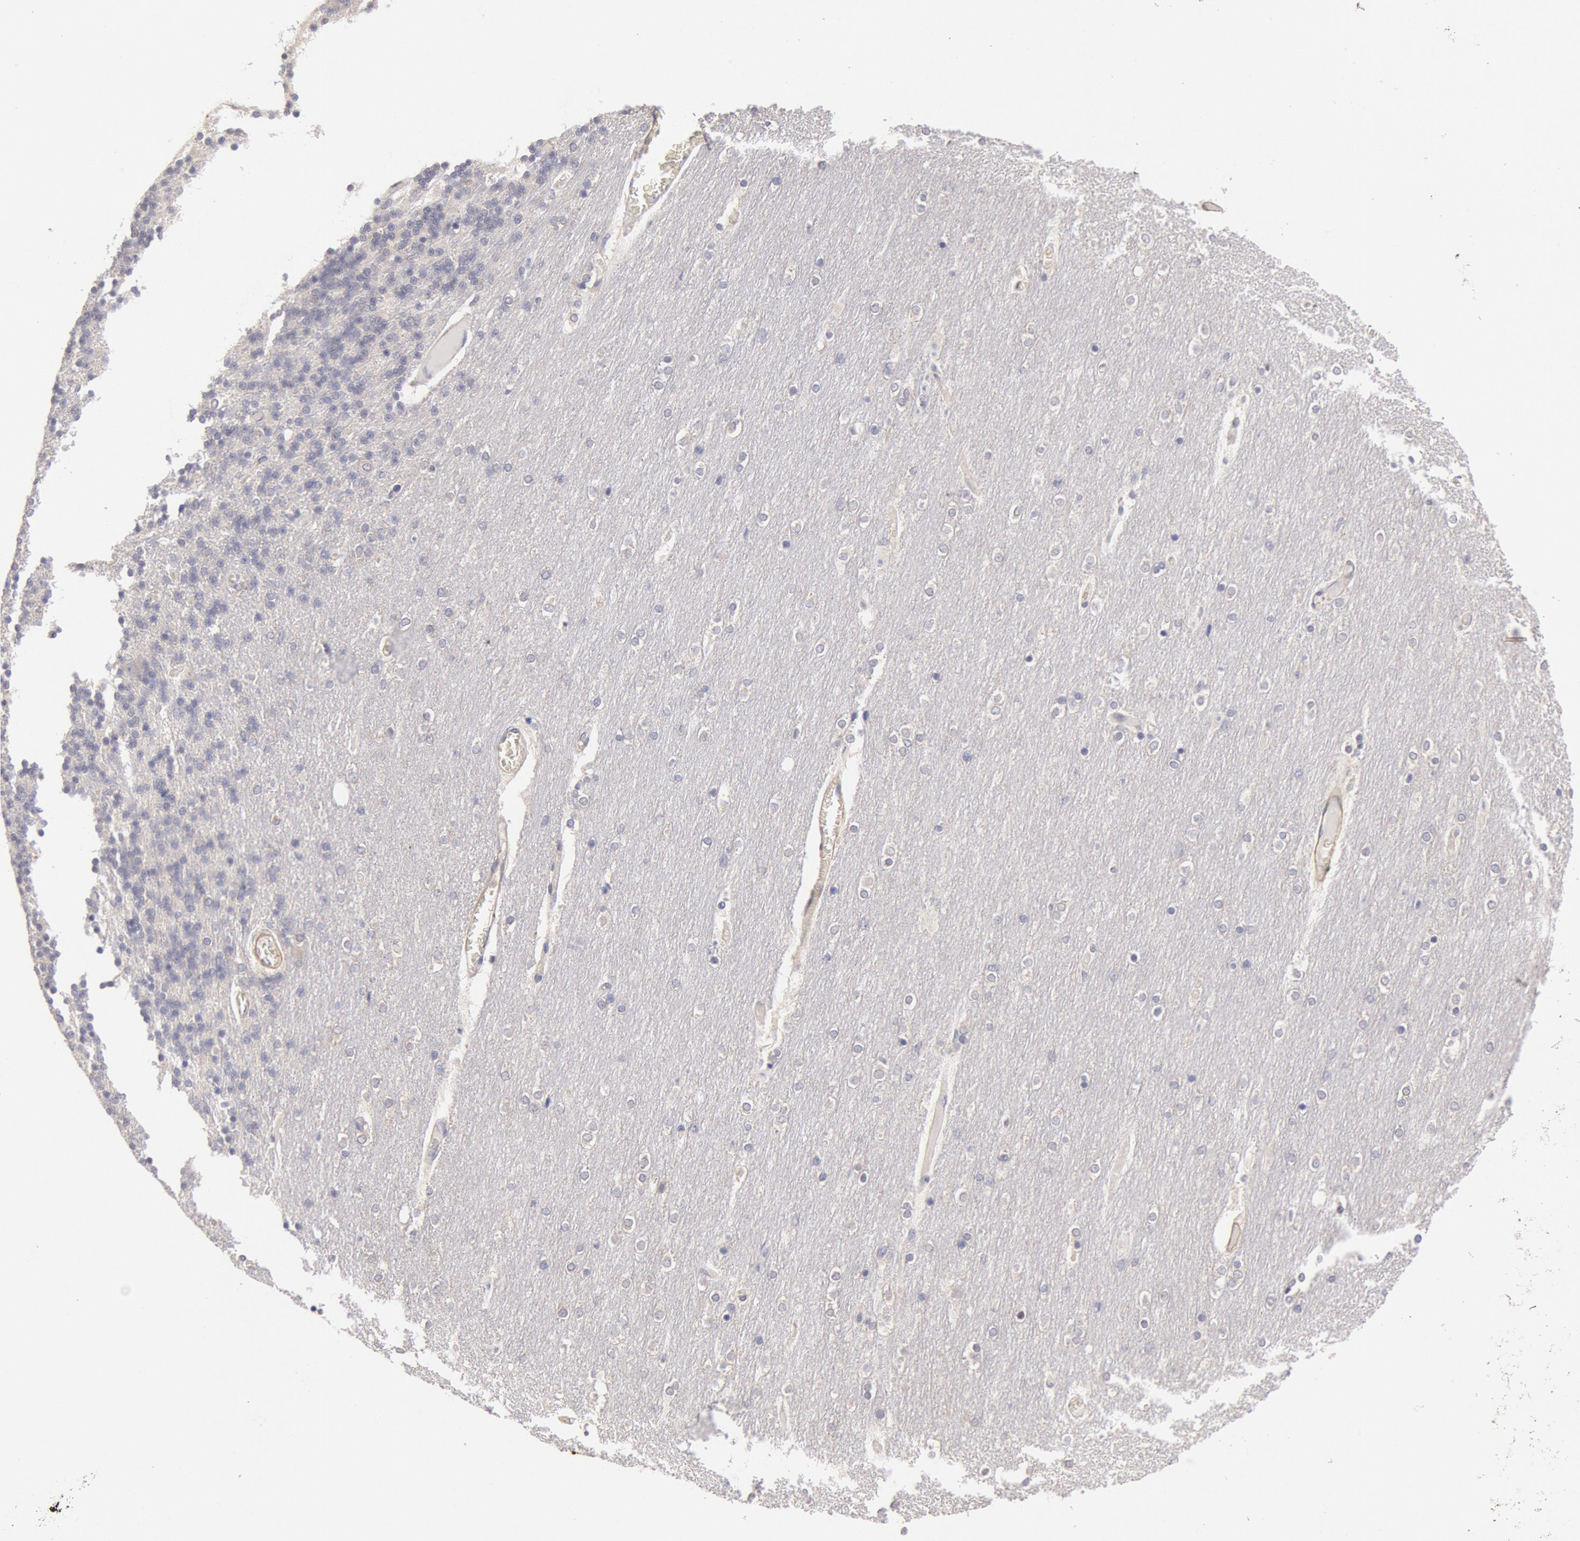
{"staining": {"intensity": "negative", "quantity": "none", "location": "none"}, "tissue": "cerebellum", "cell_type": "Cells in granular layer", "image_type": "normal", "snomed": [{"axis": "morphology", "description": "Normal tissue, NOS"}, {"axis": "topography", "description": "Cerebellum"}], "caption": "The immunohistochemistry histopathology image has no significant positivity in cells in granular layer of cerebellum.", "gene": "TMED8", "patient": {"sex": "female", "age": 54}}